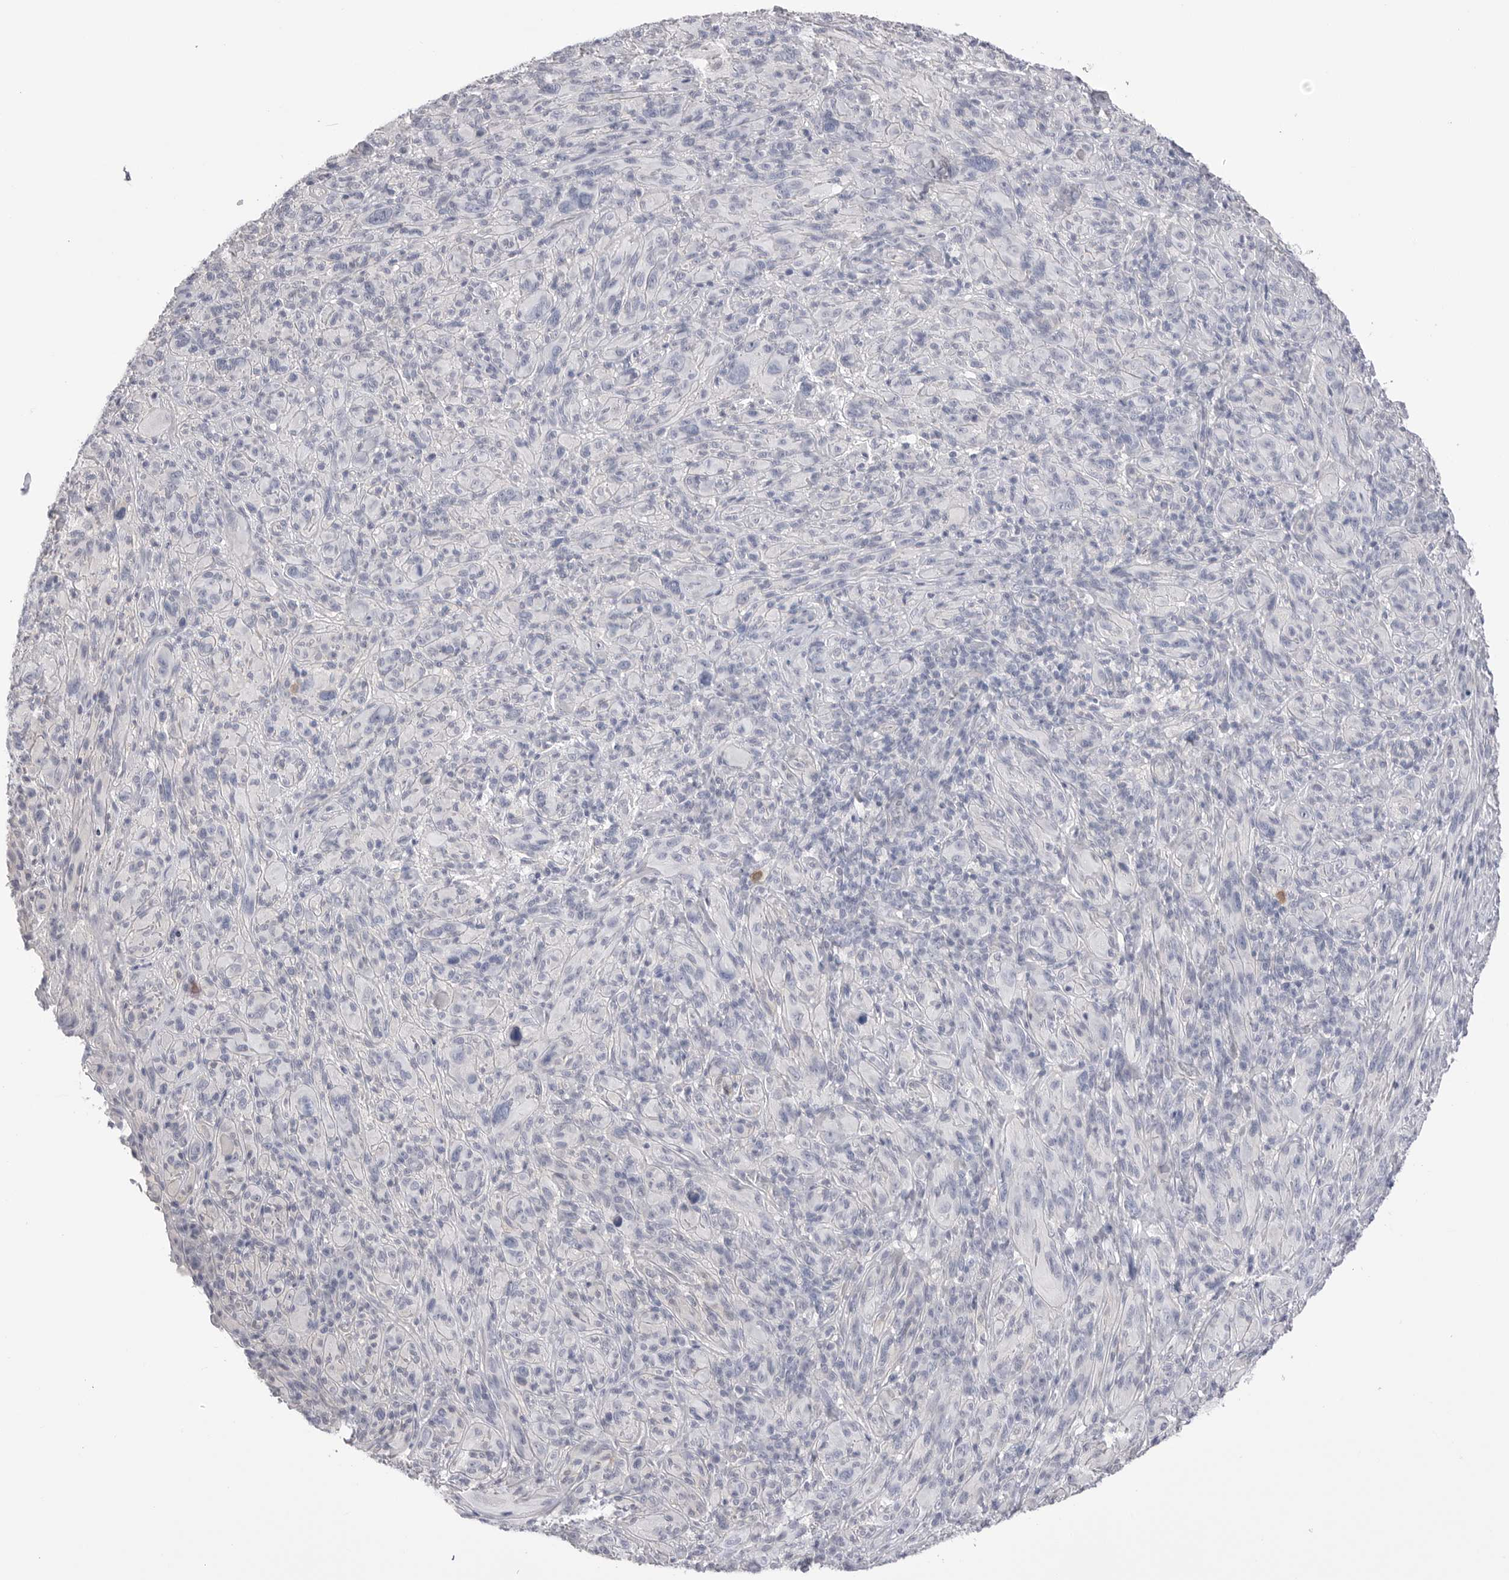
{"staining": {"intensity": "negative", "quantity": "none", "location": "none"}, "tissue": "melanoma", "cell_type": "Tumor cells", "image_type": "cancer", "snomed": [{"axis": "morphology", "description": "Malignant melanoma, NOS"}, {"axis": "topography", "description": "Skin of head"}], "caption": "The image shows no staining of tumor cells in malignant melanoma.", "gene": "DLGAP3", "patient": {"sex": "male", "age": 96}}